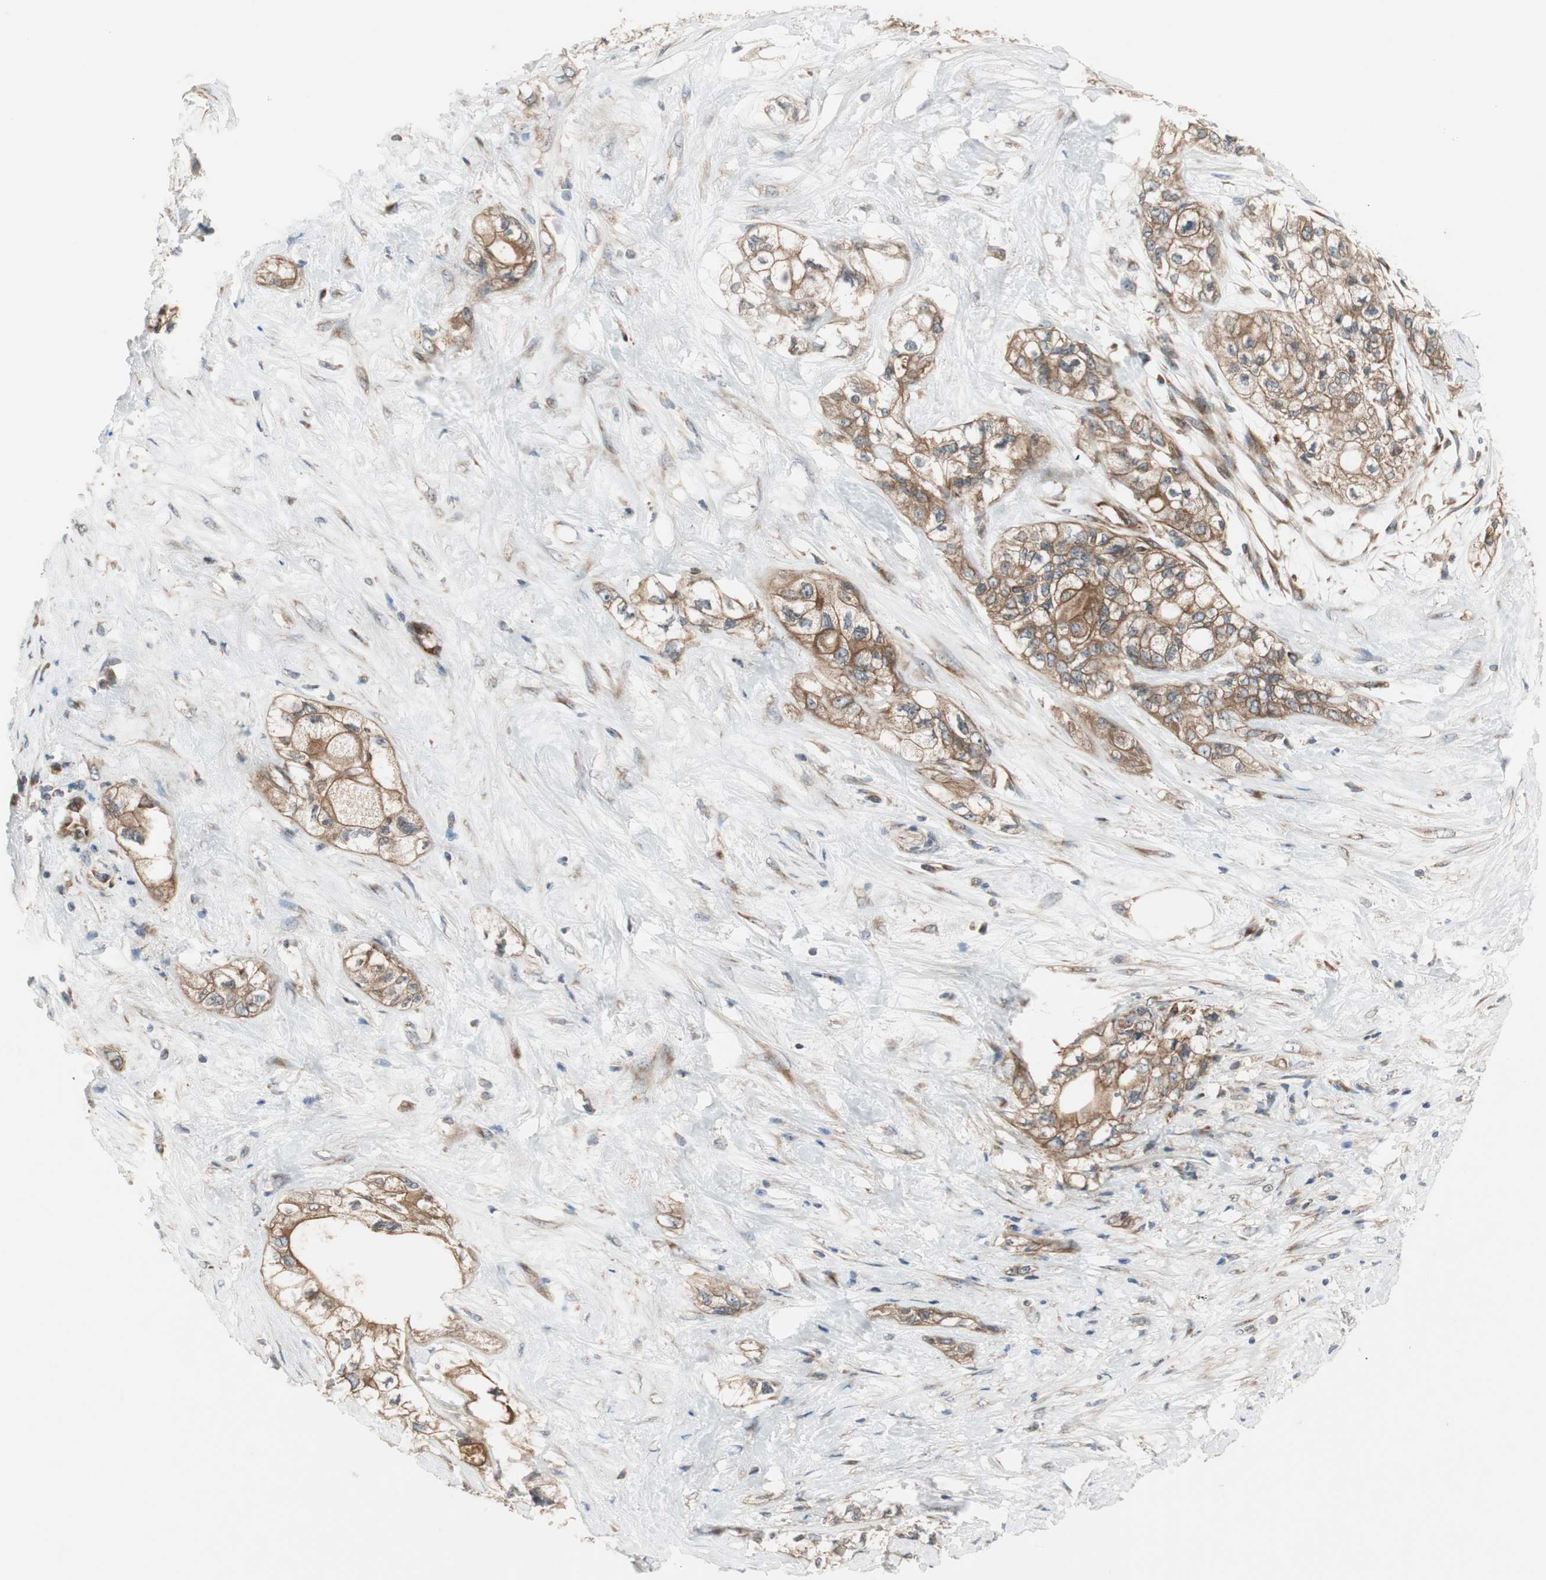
{"staining": {"intensity": "moderate", "quantity": ">75%", "location": "cytoplasmic/membranous"}, "tissue": "pancreatic cancer", "cell_type": "Tumor cells", "image_type": "cancer", "snomed": [{"axis": "morphology", "description": "Adenocarcinoma, NOS"}, {"axis": "topography", "description": "Pancreas"}], "caption": "A medium amount of moderate cytoplasmic/membranous expression is seen in approximately >75% of tumor cells in pancreatic cancer (adenocarcinoma) tissue.", "gene": "CTTNBP2NL", "patient": {"sex": "male", "age": 70}}